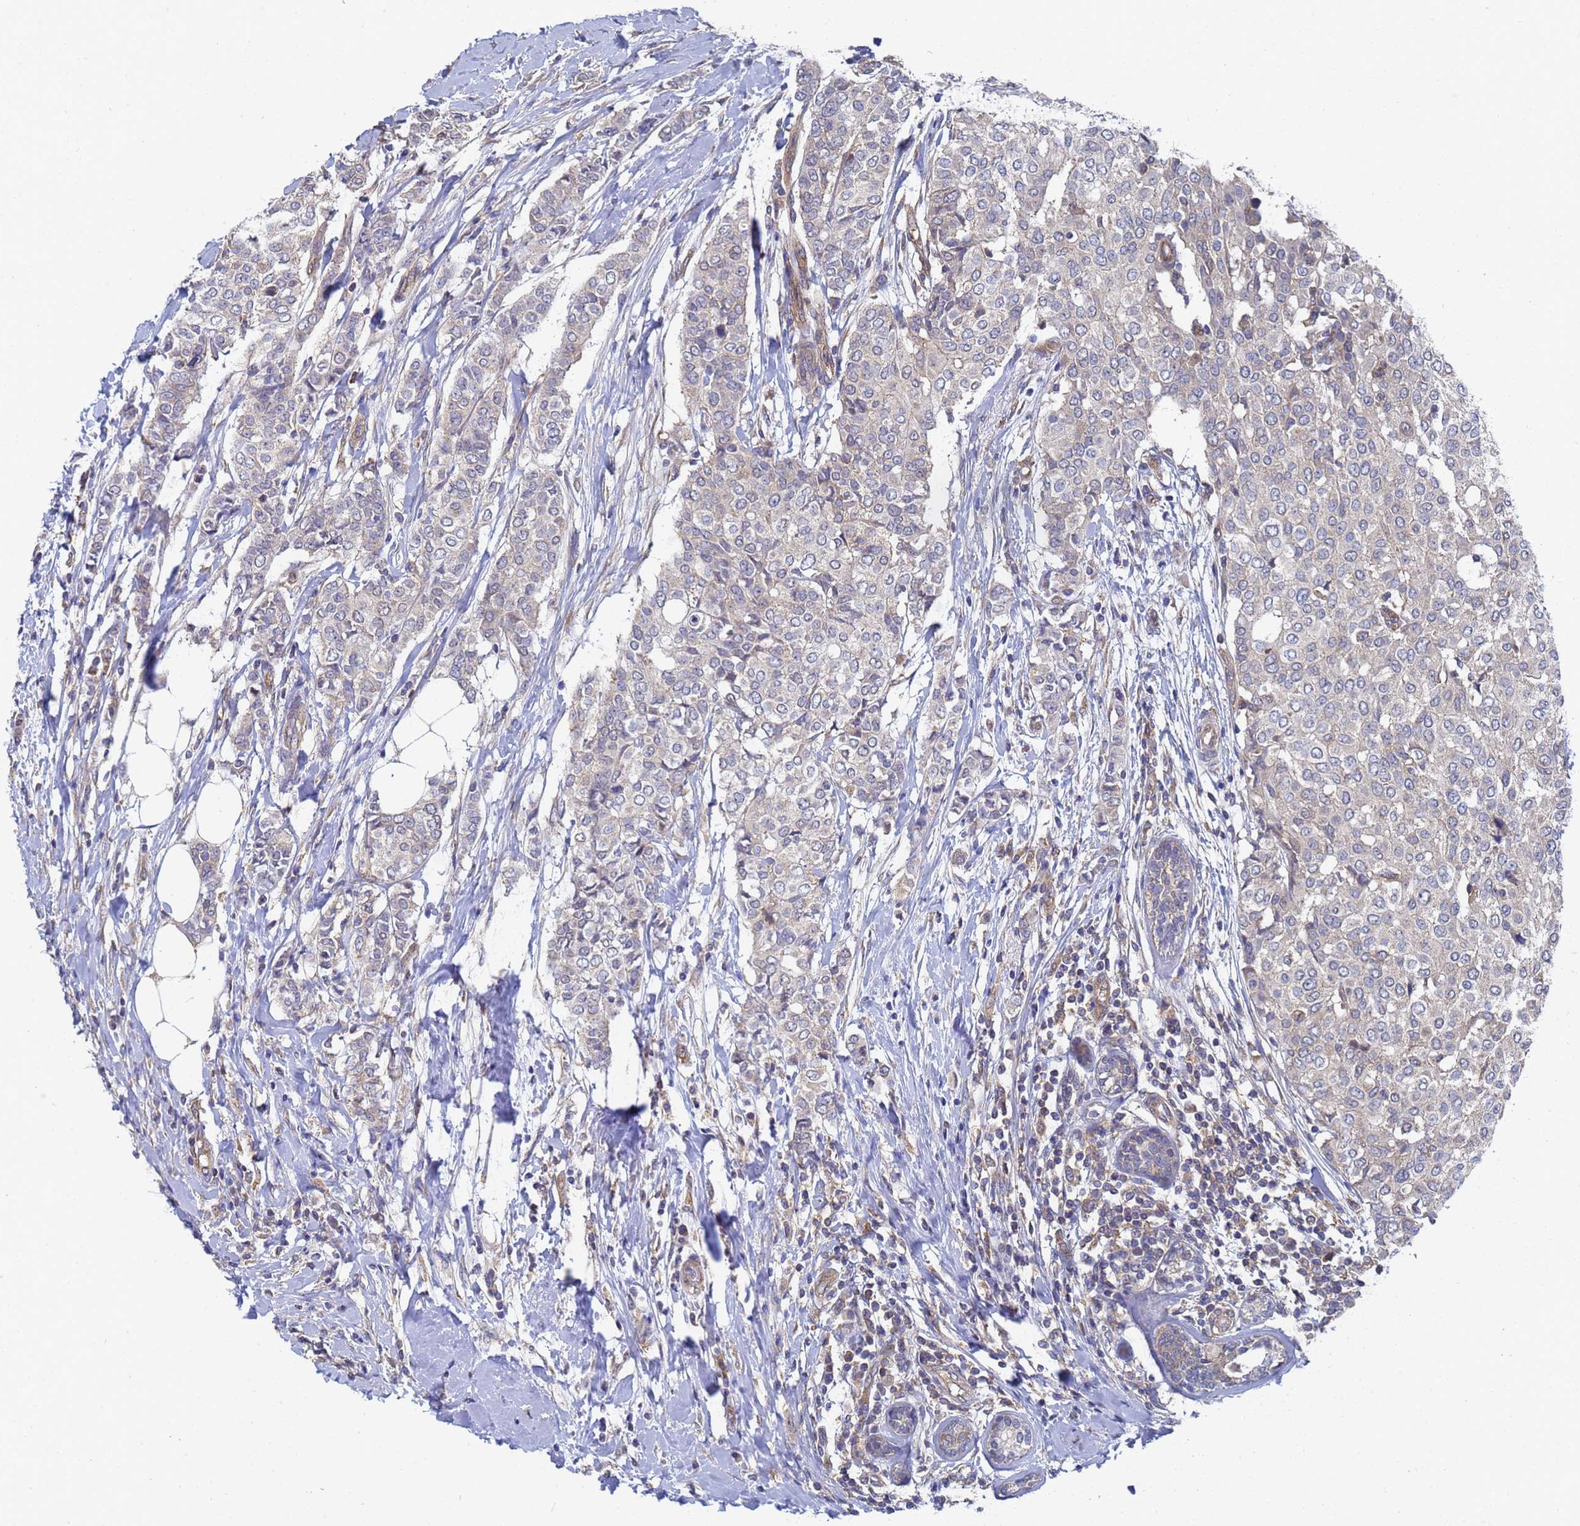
{"staining": {"intensity": "negative", "quantity": "none", "location": "none"}, "tissue": "breast cancer", "cell_type": "Tumor cells", "image_type": "cancer", "snomed": [{"axis": "morphology", "description": "Lobular carcinoma"}, {"axis": "topography", "description": "Breast"}], "caption": "Tumor cells show no significant protein staining in breast cancer.", "gene": "ALS2CL", "patient": {"sex": "female", "age": 51}}